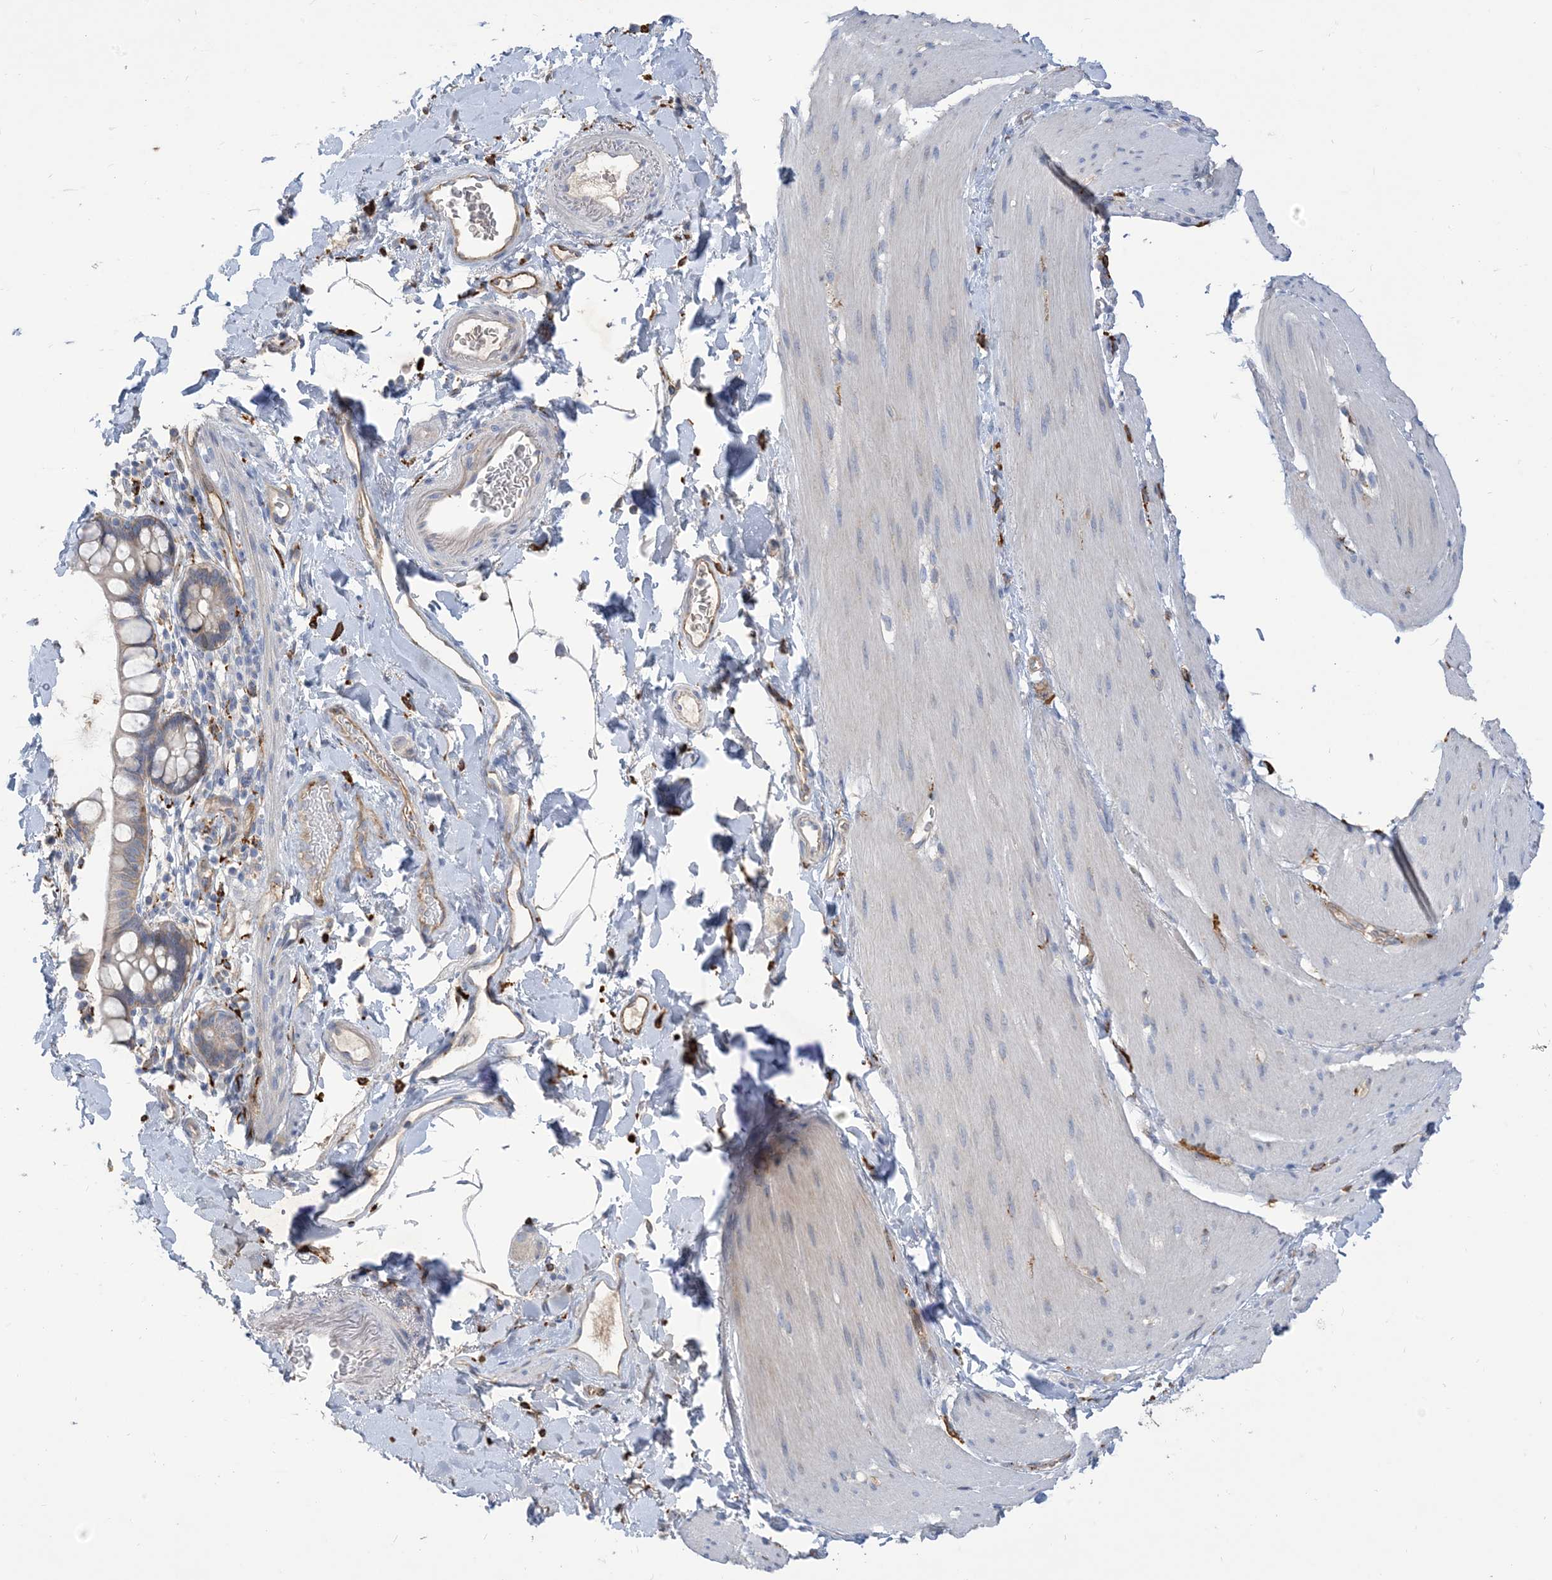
{"staining": {"intensity": "negative", "quantity": "none", "location": "none"}, "tissue": "smooth muscle", "cell_type": "Smooth muscle cells", "image_type": "normal", "snomed": [{"axis": "morphology", "description": "Normal tissue, NOS"}, {"axis": "topography", "description": "Smooth muscle"}, {"axis": "topography", "description": "Small intestine"}], "caption": "DAB (3,3'-diaminobenzidine) immunohistochemical staining of normal smooth muscle displays no significant expression in smooth muscle cells.", "gene": "PEAR1", "patient": {"sex": "female", "age": 84}}